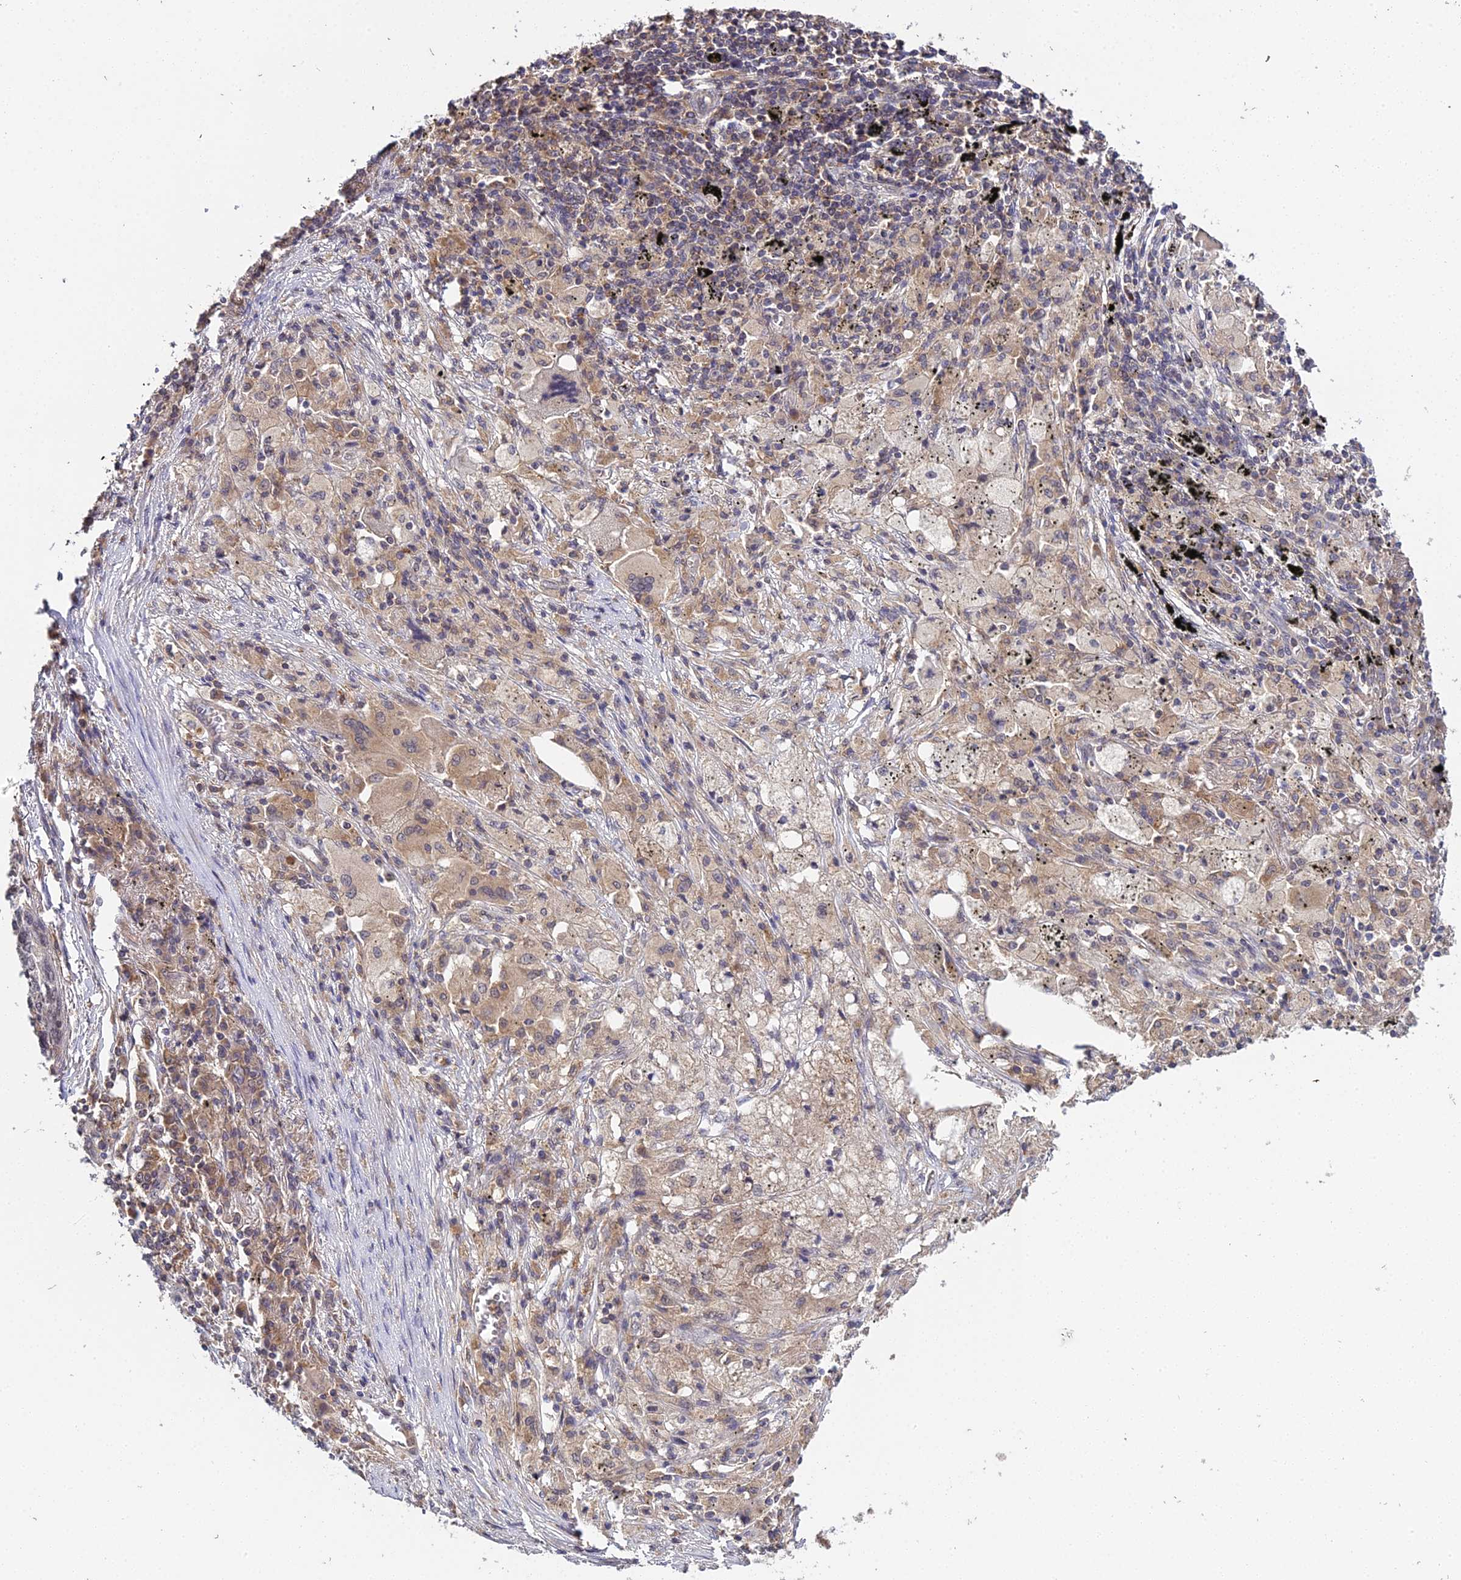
{"staining": {"intensity": "weak", "quantity": "25%-75%", "location": "cytoplasmic/membranous,nuclear"}, "tissue": "lung cancer", "cell_type": "Tumor cells", "image_type": "cancer", "snomed": [{"axis": "morphology", "description": "Squamous cell carcinoma, NOS"}, {"axis": "topography", "description": "Lung"}], "caption": "Lung squamous cell carcinoma tissue displays weak cytoplasmic/membranous and nuclear staining in about 25%-75% of tumor cells", "gene": "TPRX1", "patient": {"sex": "female", "age": 63}}